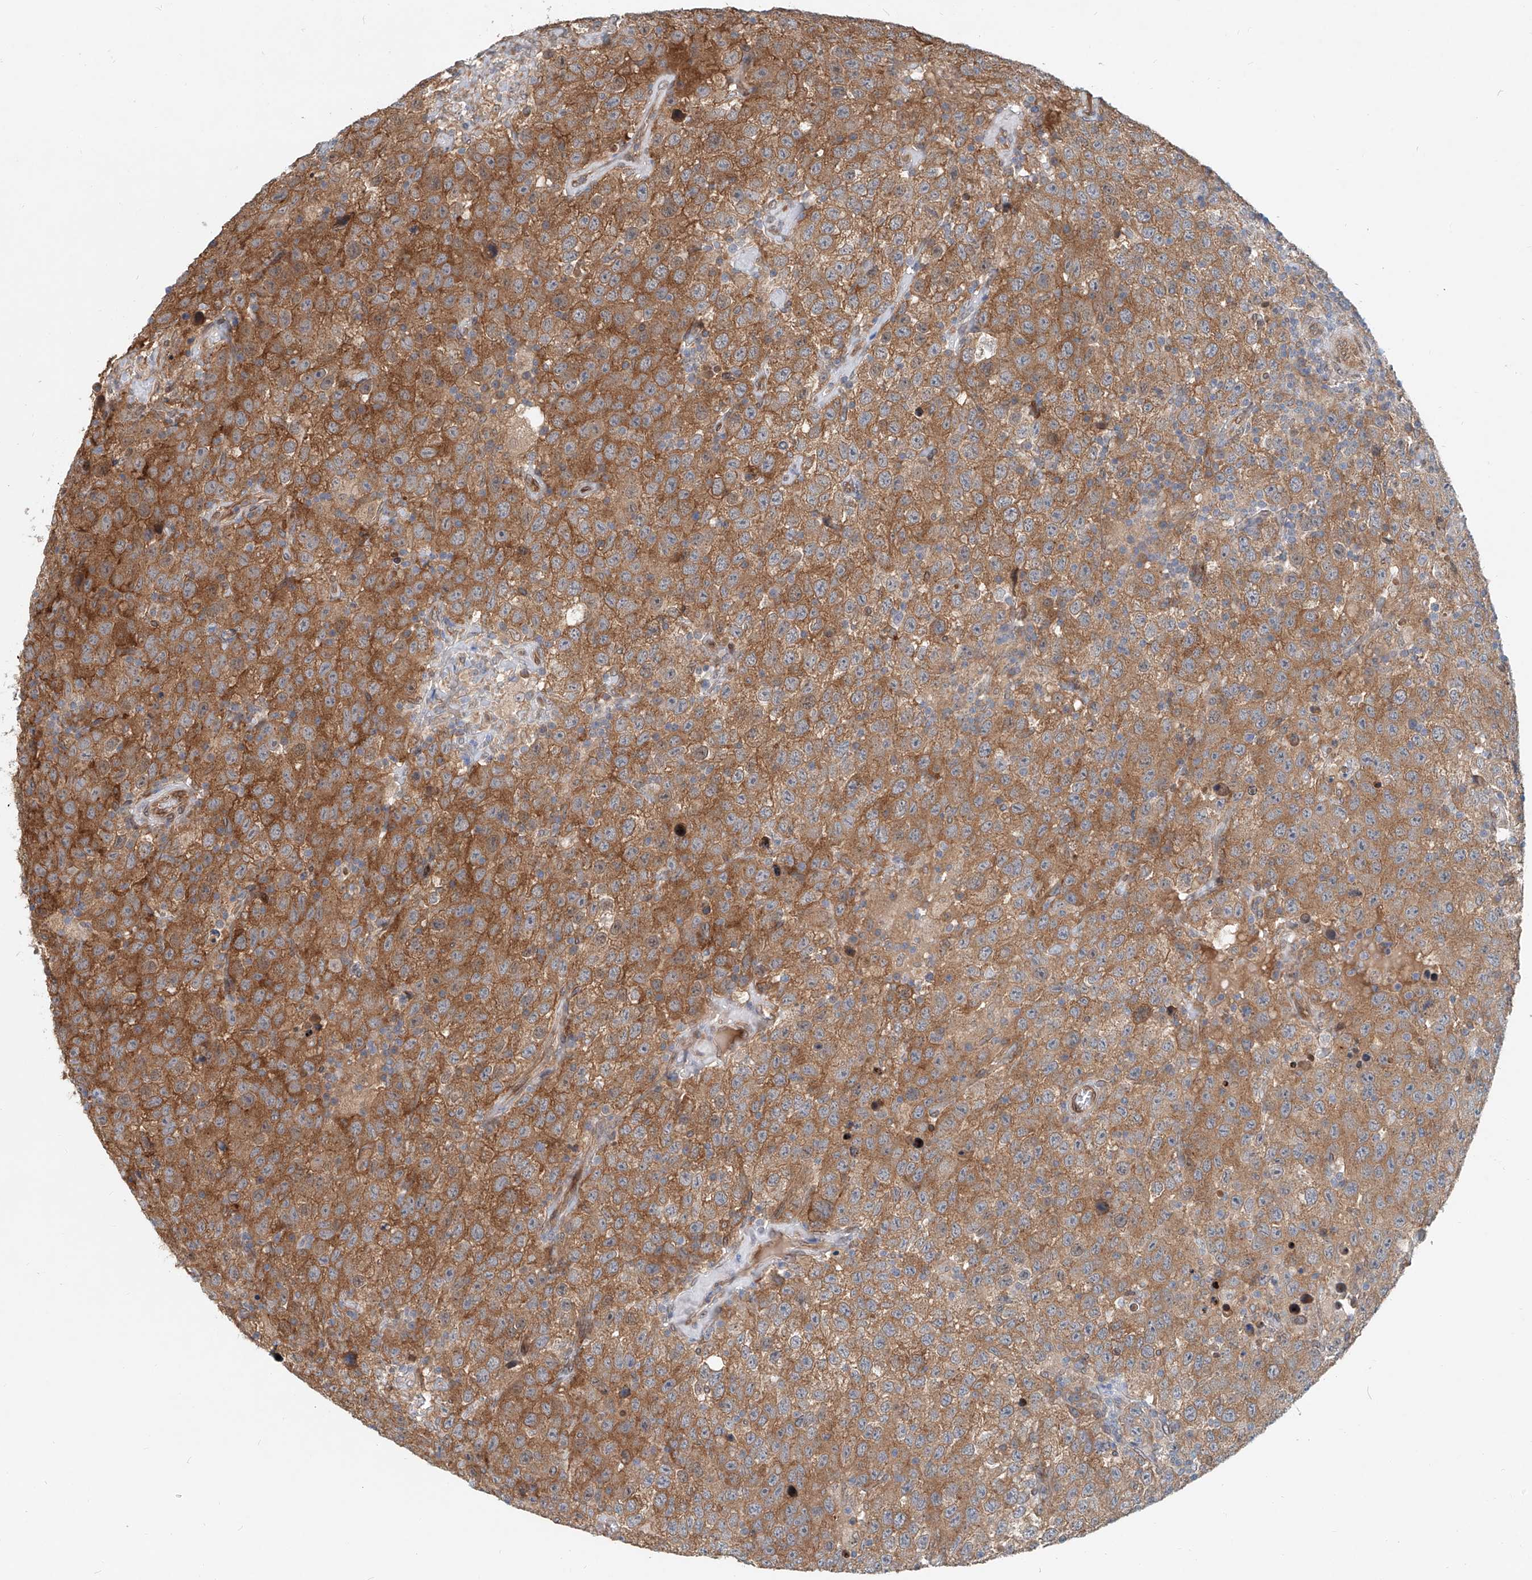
{"staining": {"intensity": "moderate", "quantity": ">75%", "location": "cytoplasmic/membranous"}, "tissue": "testis cancer", "cell_type": "Tumor cells", "image_type": "cancer", "snomed": [{"axis": "morphology", "description": "Seminoma, NOS"}, {"axis": "topography", "description": "Testis"}], "caption": "This is a photomicrograph of IHC staining of testis cancer (seminoma), which shows moderate expression in the cytoplasmic/membranous of tumor cells.", "gene": "SASH1", "patient": {"sex": "male", "age": 41}}